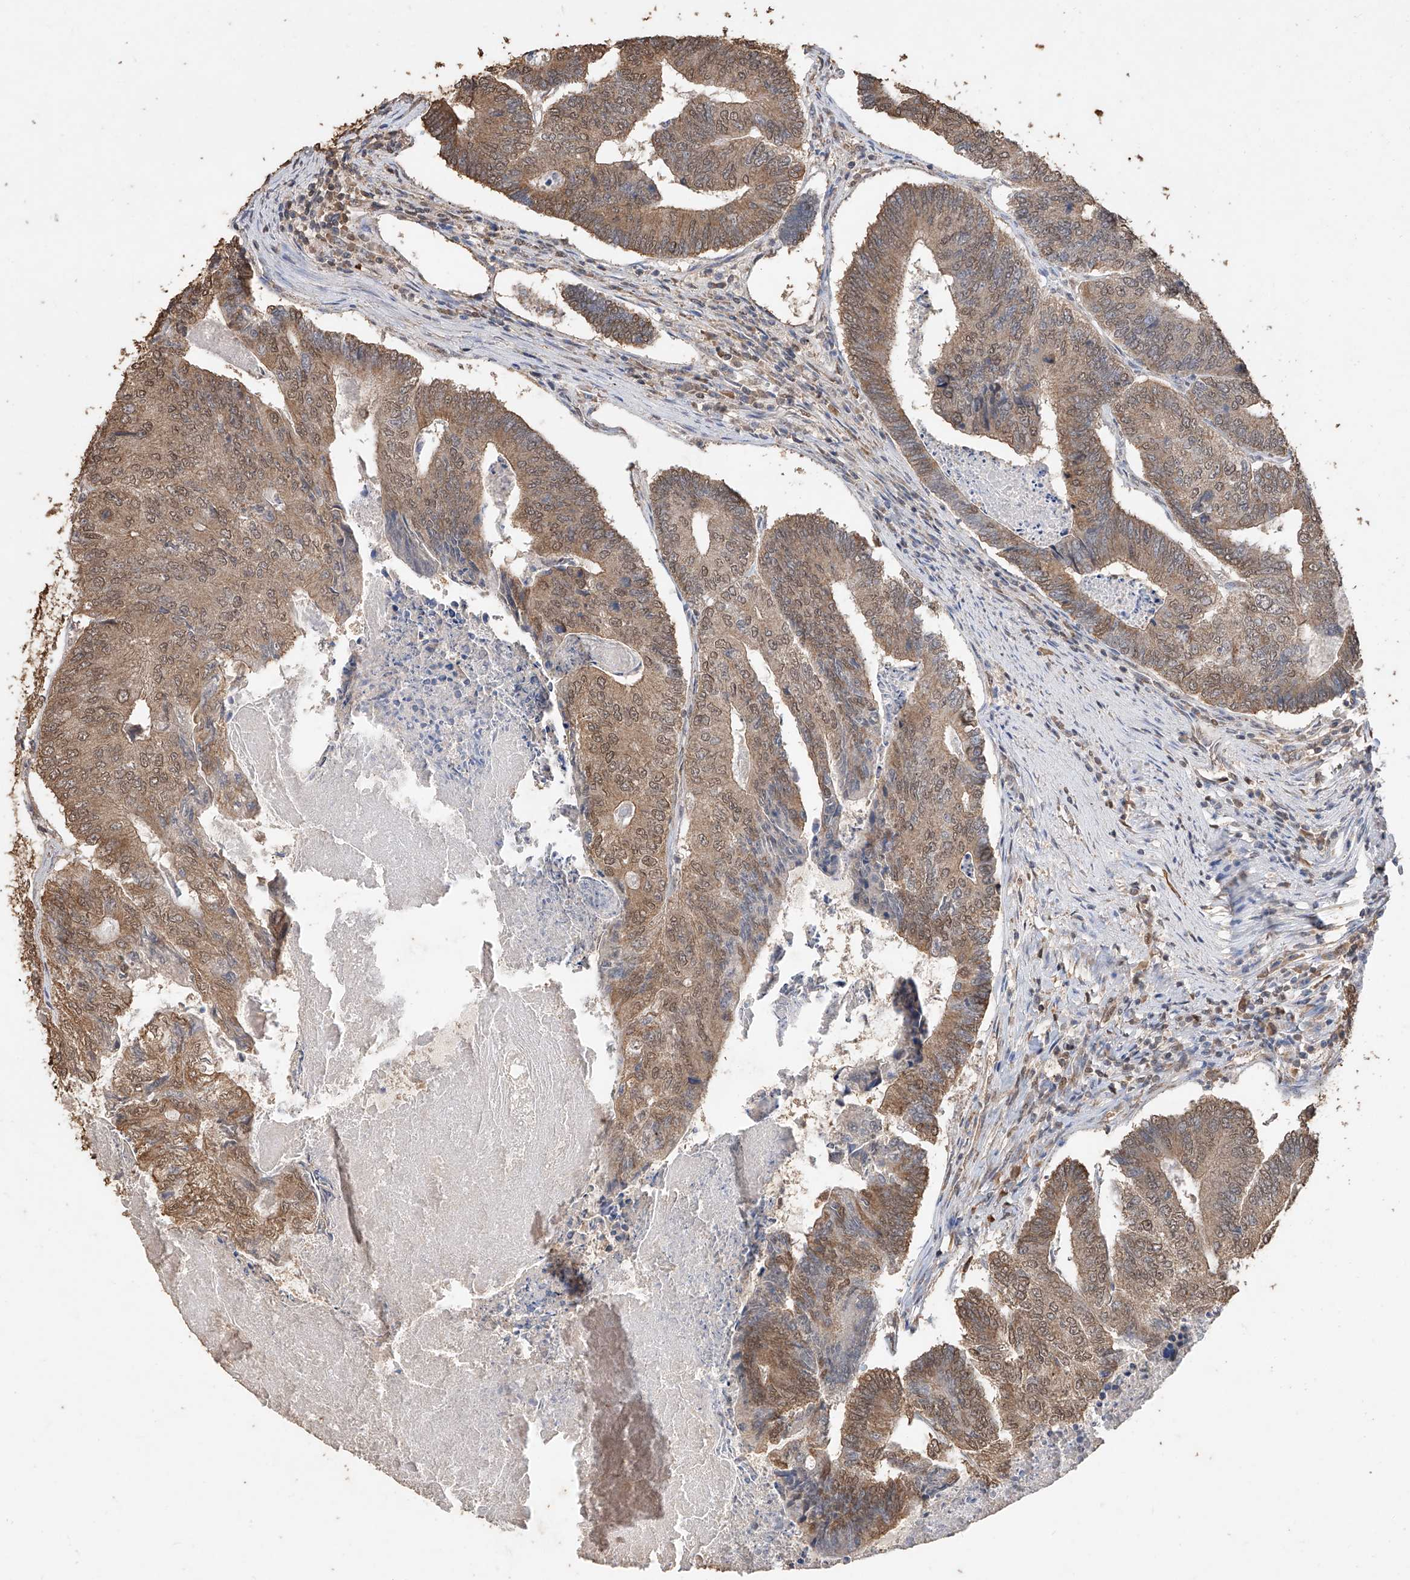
{"staining": {"intensity": "moderate", "quantity": ">75%", "location": "cytoplasmic/membranous,nuclear"}, "tissue": "colorectal cancer", "cell_type": "Tumor cells", "image_type": "cancer", "snomed": [{"axis": "morphology", "description": "Adenocarcinoma, NOS"}, {"axis": "topography", "description": "Colon"}], "caption": "This is a histology image of immunohistochemistry staining of colorectal cancer, which shows moderate positivity in the cytoplasmic/membranous and nuclear of tumor cells.", "gene": "ELOVL1", "patient": {"sex": "female", "age": 67}}